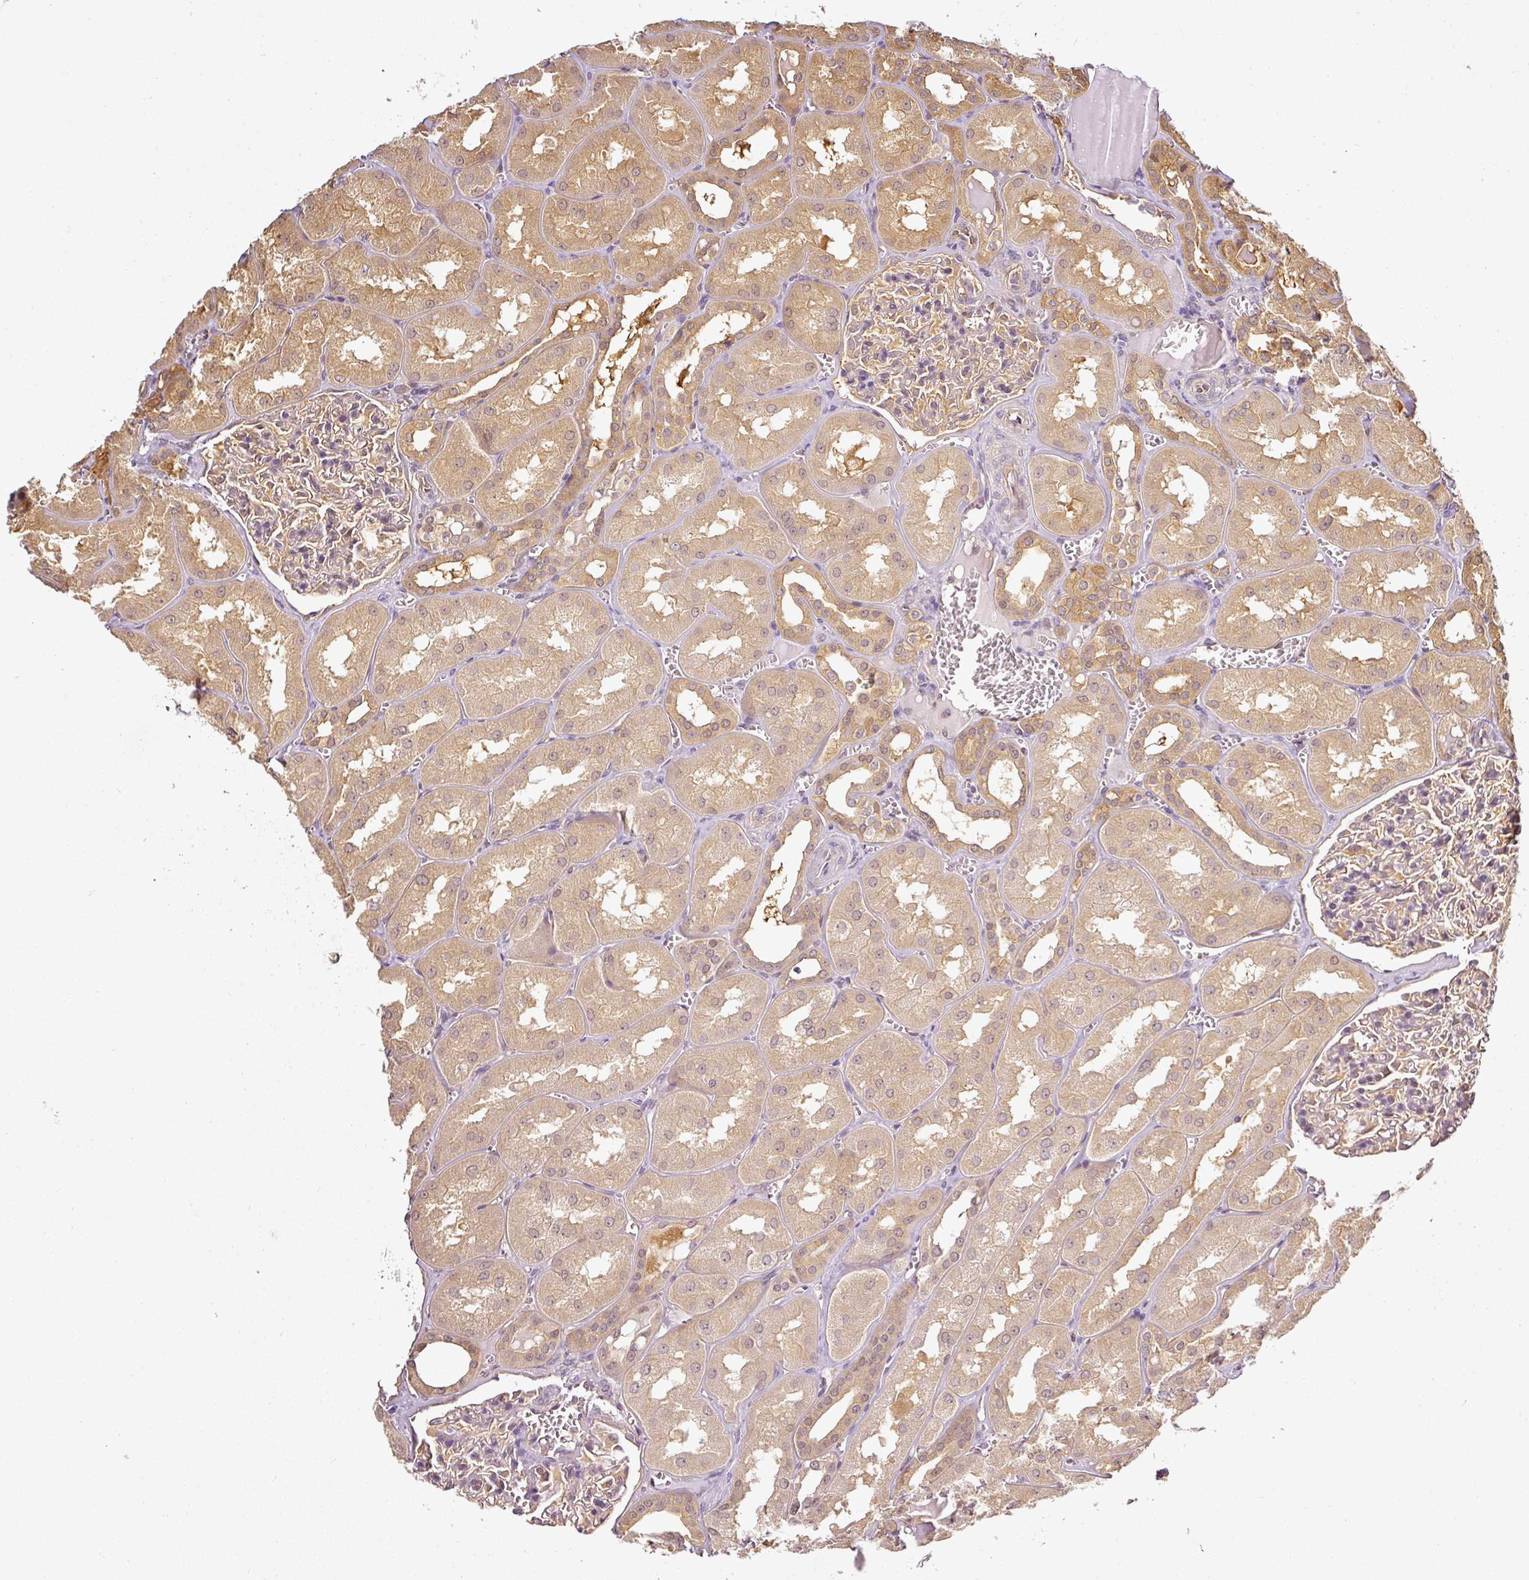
{"staining": {"intensity": "weak", "quantity": "25%-75%", "location": "cytoplasmic/membranous"}, "tissue": "kidney", "cell_type": "Cells in glomeruli", "image_type": "normal", "snomed": [{"axis": "morphology", "description": "Normal tissue, NOS"}, {"axis": "topography", "description": "Kidney"}], "caption": "Immunohistochemical staining of unremarkable kidney displays weak cytoplasmic/membranous protein expression in approximately 25%-75% of cells in glomeruli.", "gene": "ANKRD18A", "patient": {"sex": "male", "age": 61}}